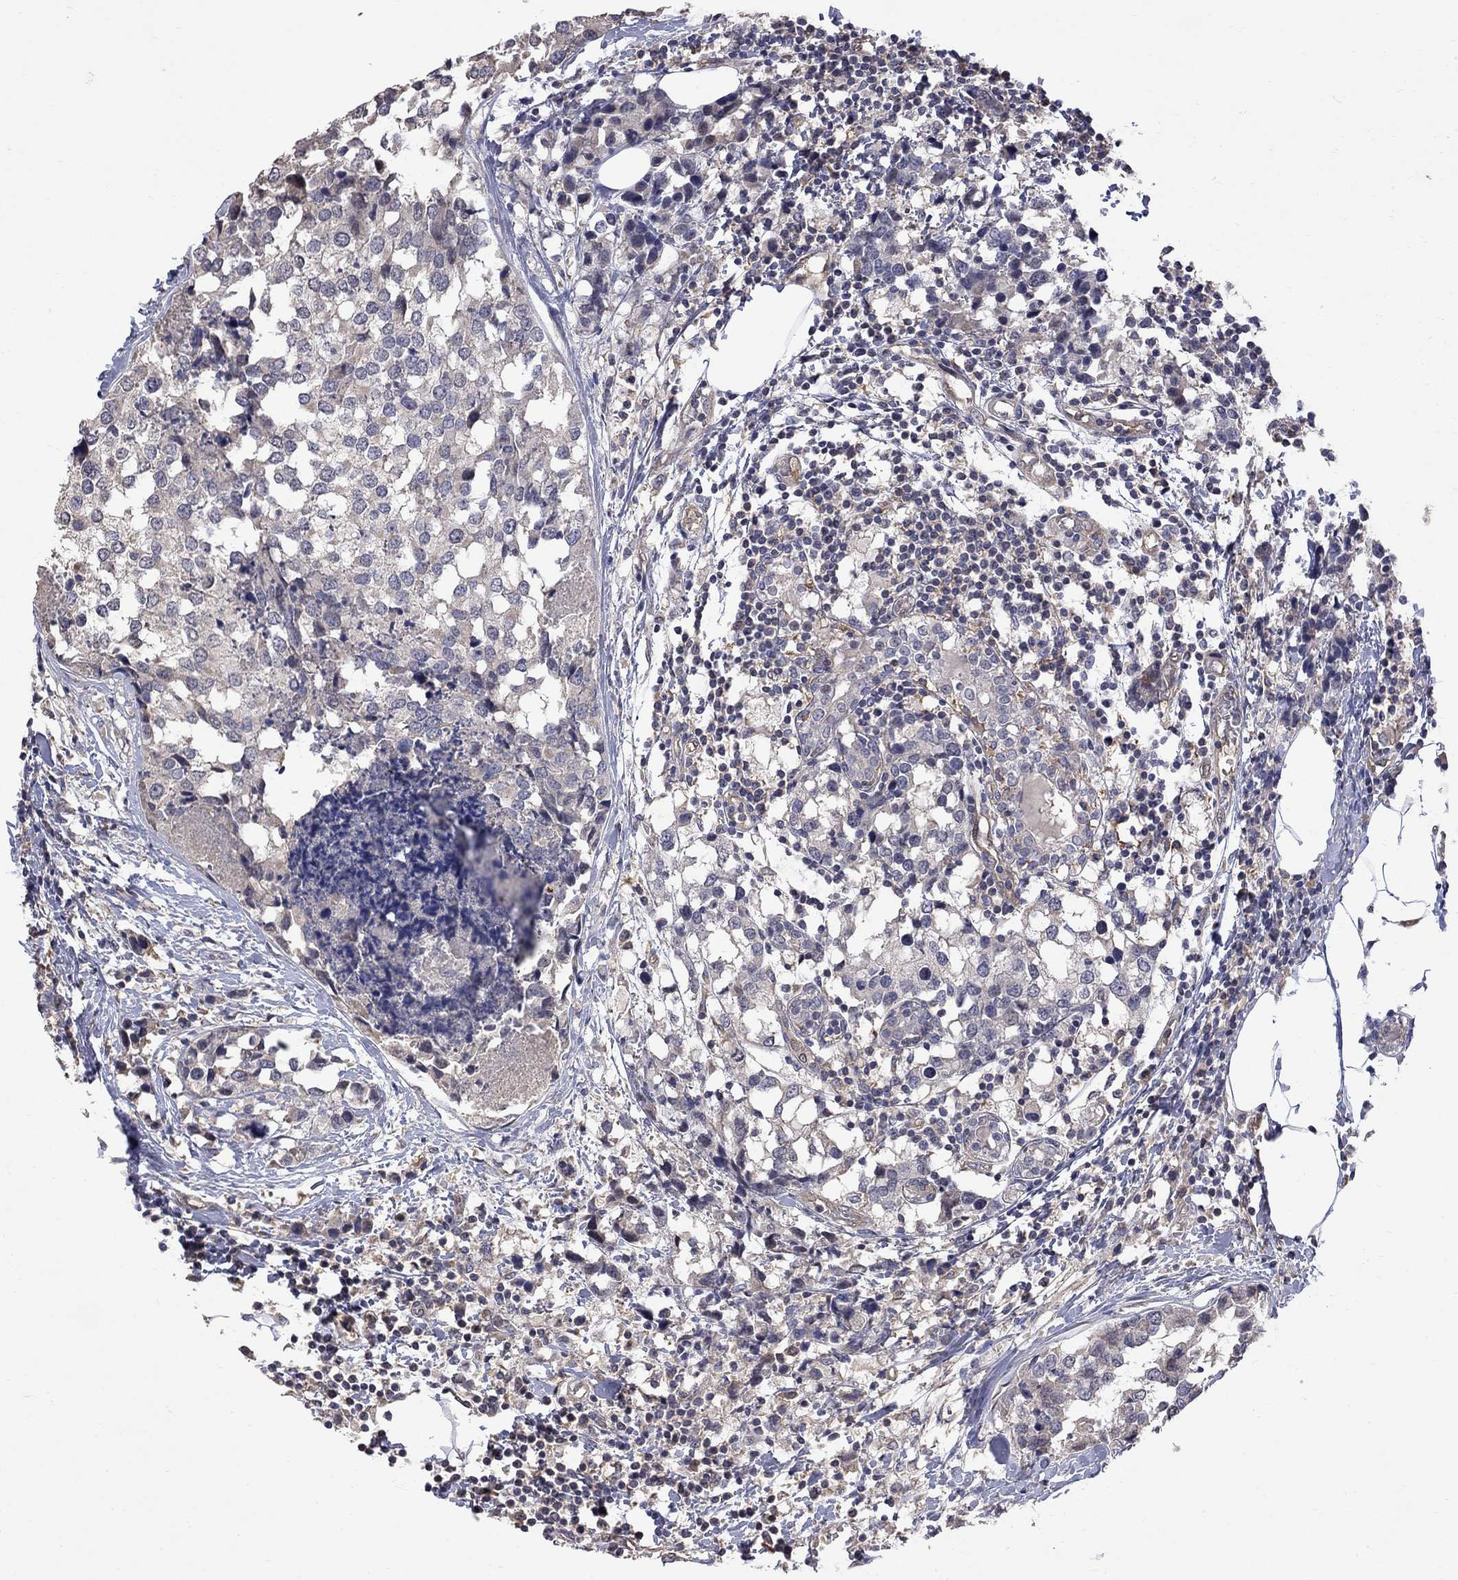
{"staining": {"intensity": "negative", "quantity": "none", "location": "none"}, "tissue": "breast cancer", "cell_type": "Tumor cells", "image_type": "cancer", "snomed": [{"axis": "morphology", "description": "Lobular carcinoma"}, {"axis": "topography", "description": "Breast"}], "caption": "High magnification brightfield microscopy of breast cancer (lobular carcinoma) stained with DAB (brown) and counterstained with hematoxylin (blue): tumor cells show no significant positivity. (Stains: DAB (3,3'-diaminobenzidine) immunohistochemistry with hematoxylin counter stain, Microscopy: brightfield microscopy at high magnification).", "gene": "ABI3", "patient": {"sex": "female", "age": 59}}